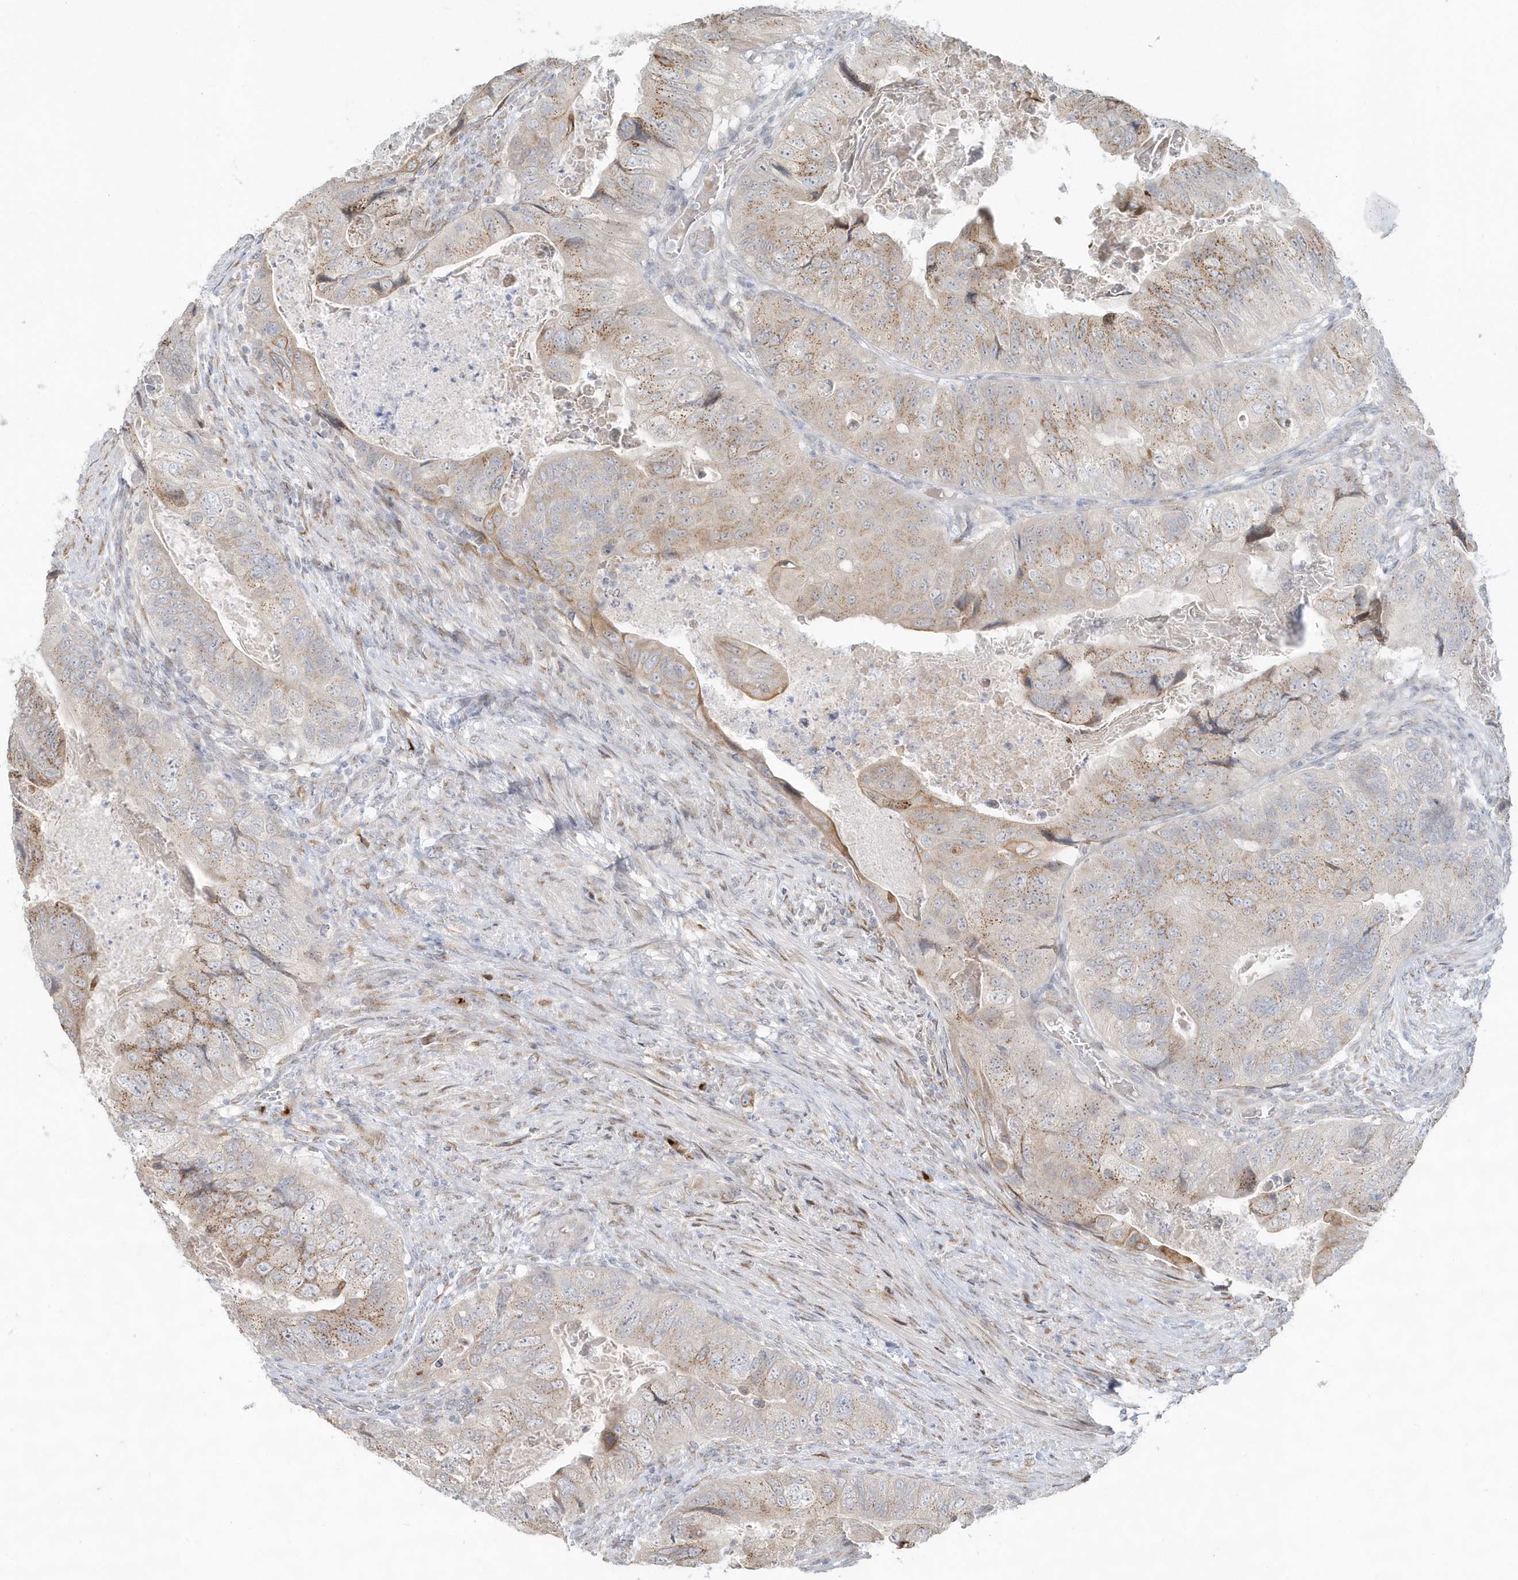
{"staining": {"intensity": "weak", "quantity": ">75%", "location": "cytoplasmic/membranous"}, "tissue": "colorectal cancer", "cell_type": "Tumor cells", "image_type": "cancer", "snomed": [{"axis": "morphology", "description": "Adenocarcinoma, NOS"}, {"axis": "topography", "description": "Rectum"}], "caption": "The histopathology image exhibits immunohistochemical staining of colorectal cancer (adenocarcinoma). There is weak cytoplasmic/membranous staining is appreciated in approximately >75% of tumor cells.", "gene": "DHFR", "patient": {"sex": "male", "age": 63}}